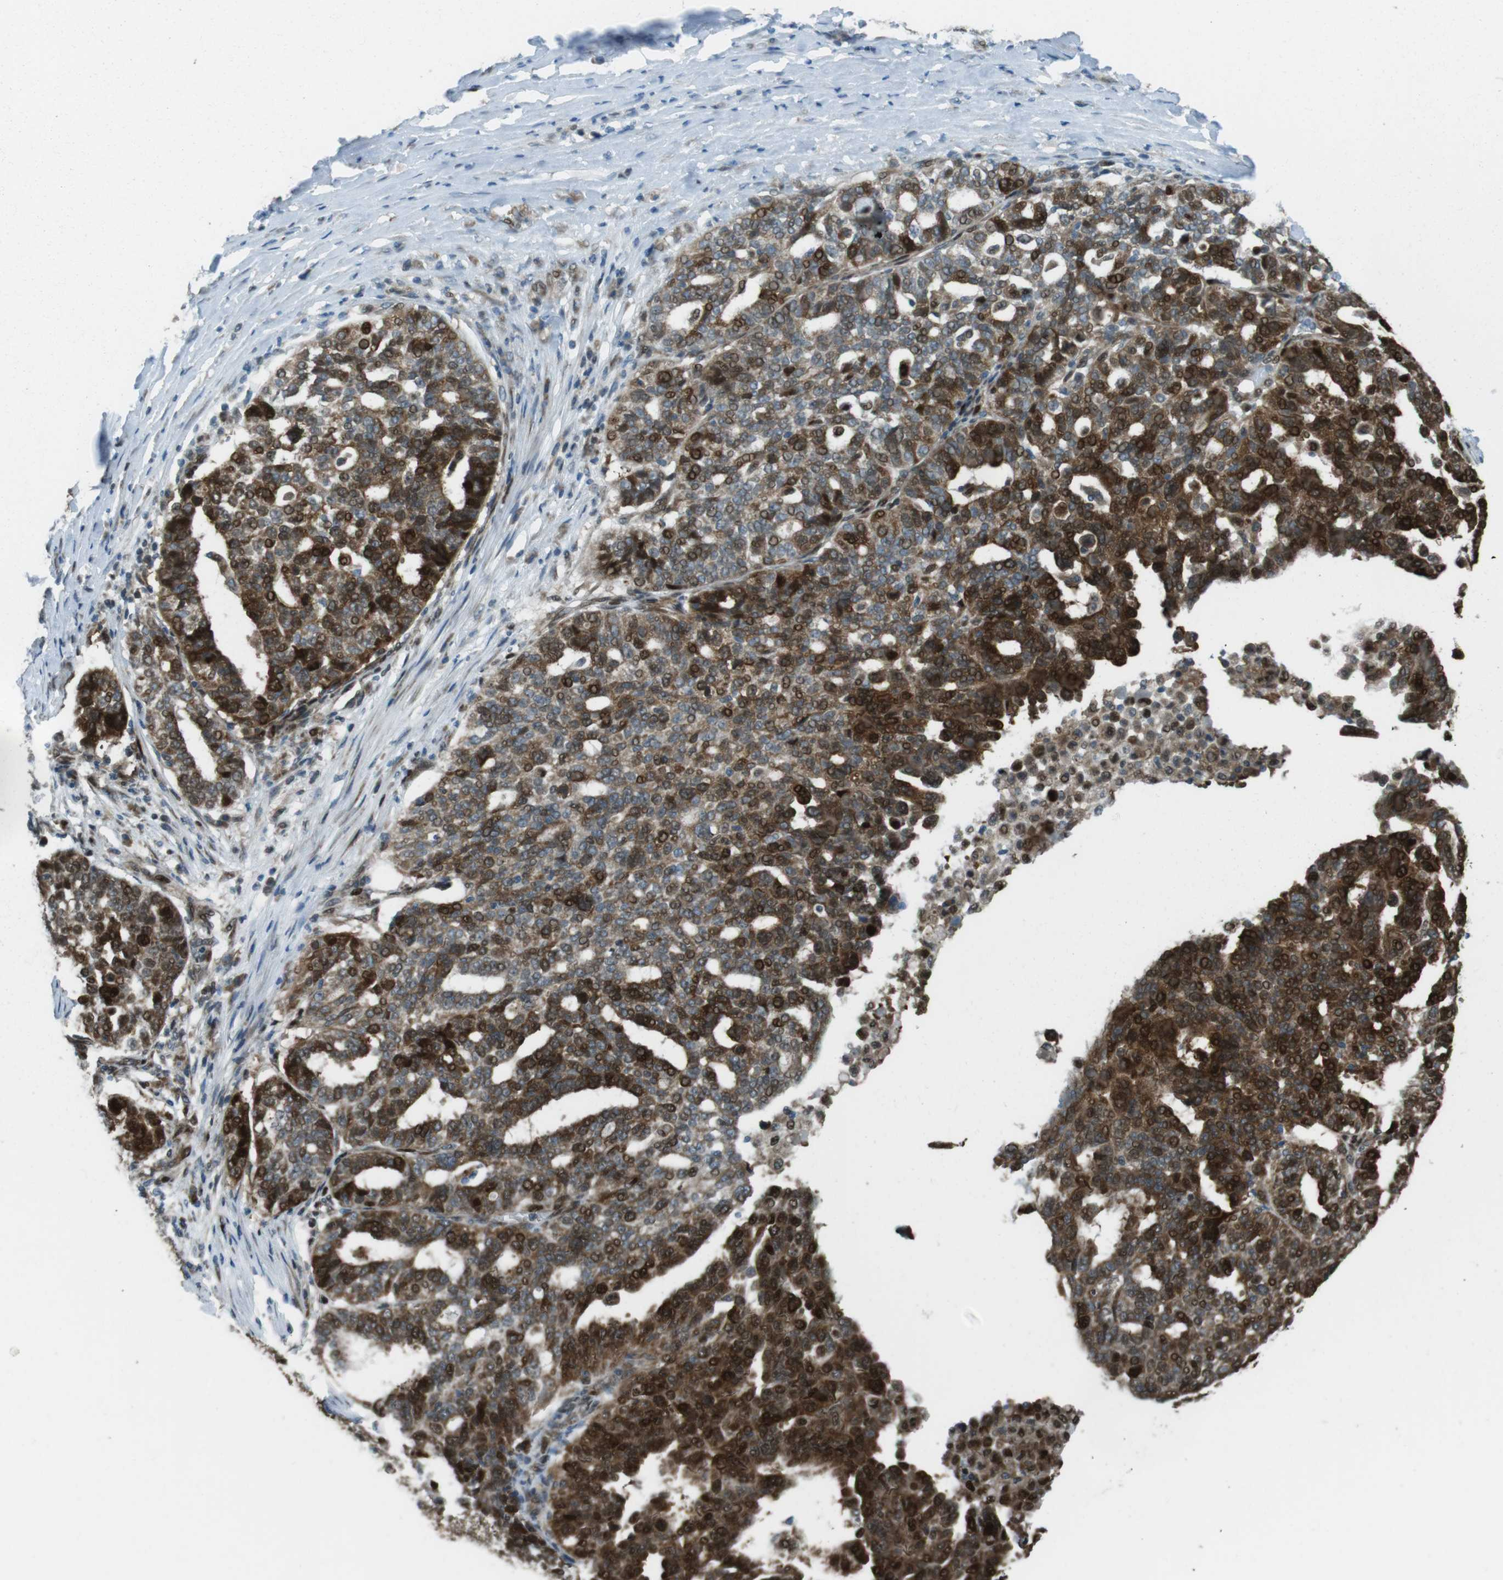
{"staining": {"intensity": "strong", "quantity": "25%-75%", "location": "cytoplasmic/membranous,nuclear"}, "tissue": "ovarian cancer", "cell_type": "Tumor cells", "image_type": "cancer", "snomed": [{"axis": "morphology", "description": "Cystadenocarcinoma, serous, NOS"}, {"axis": "topography", "description": "Ovary"}], "caption": "This histopathology image demonstrates ovarian cancer stained with immunohistochemistry (IHC) to label a protein in brown. The cytoplasmic/membranous and nuclear of tumor cells show strong positivity for the protein. Nuclei are counter-stained blue.", "gene": "ZNF330", "patient": {"sex": "female", "age": 59}}